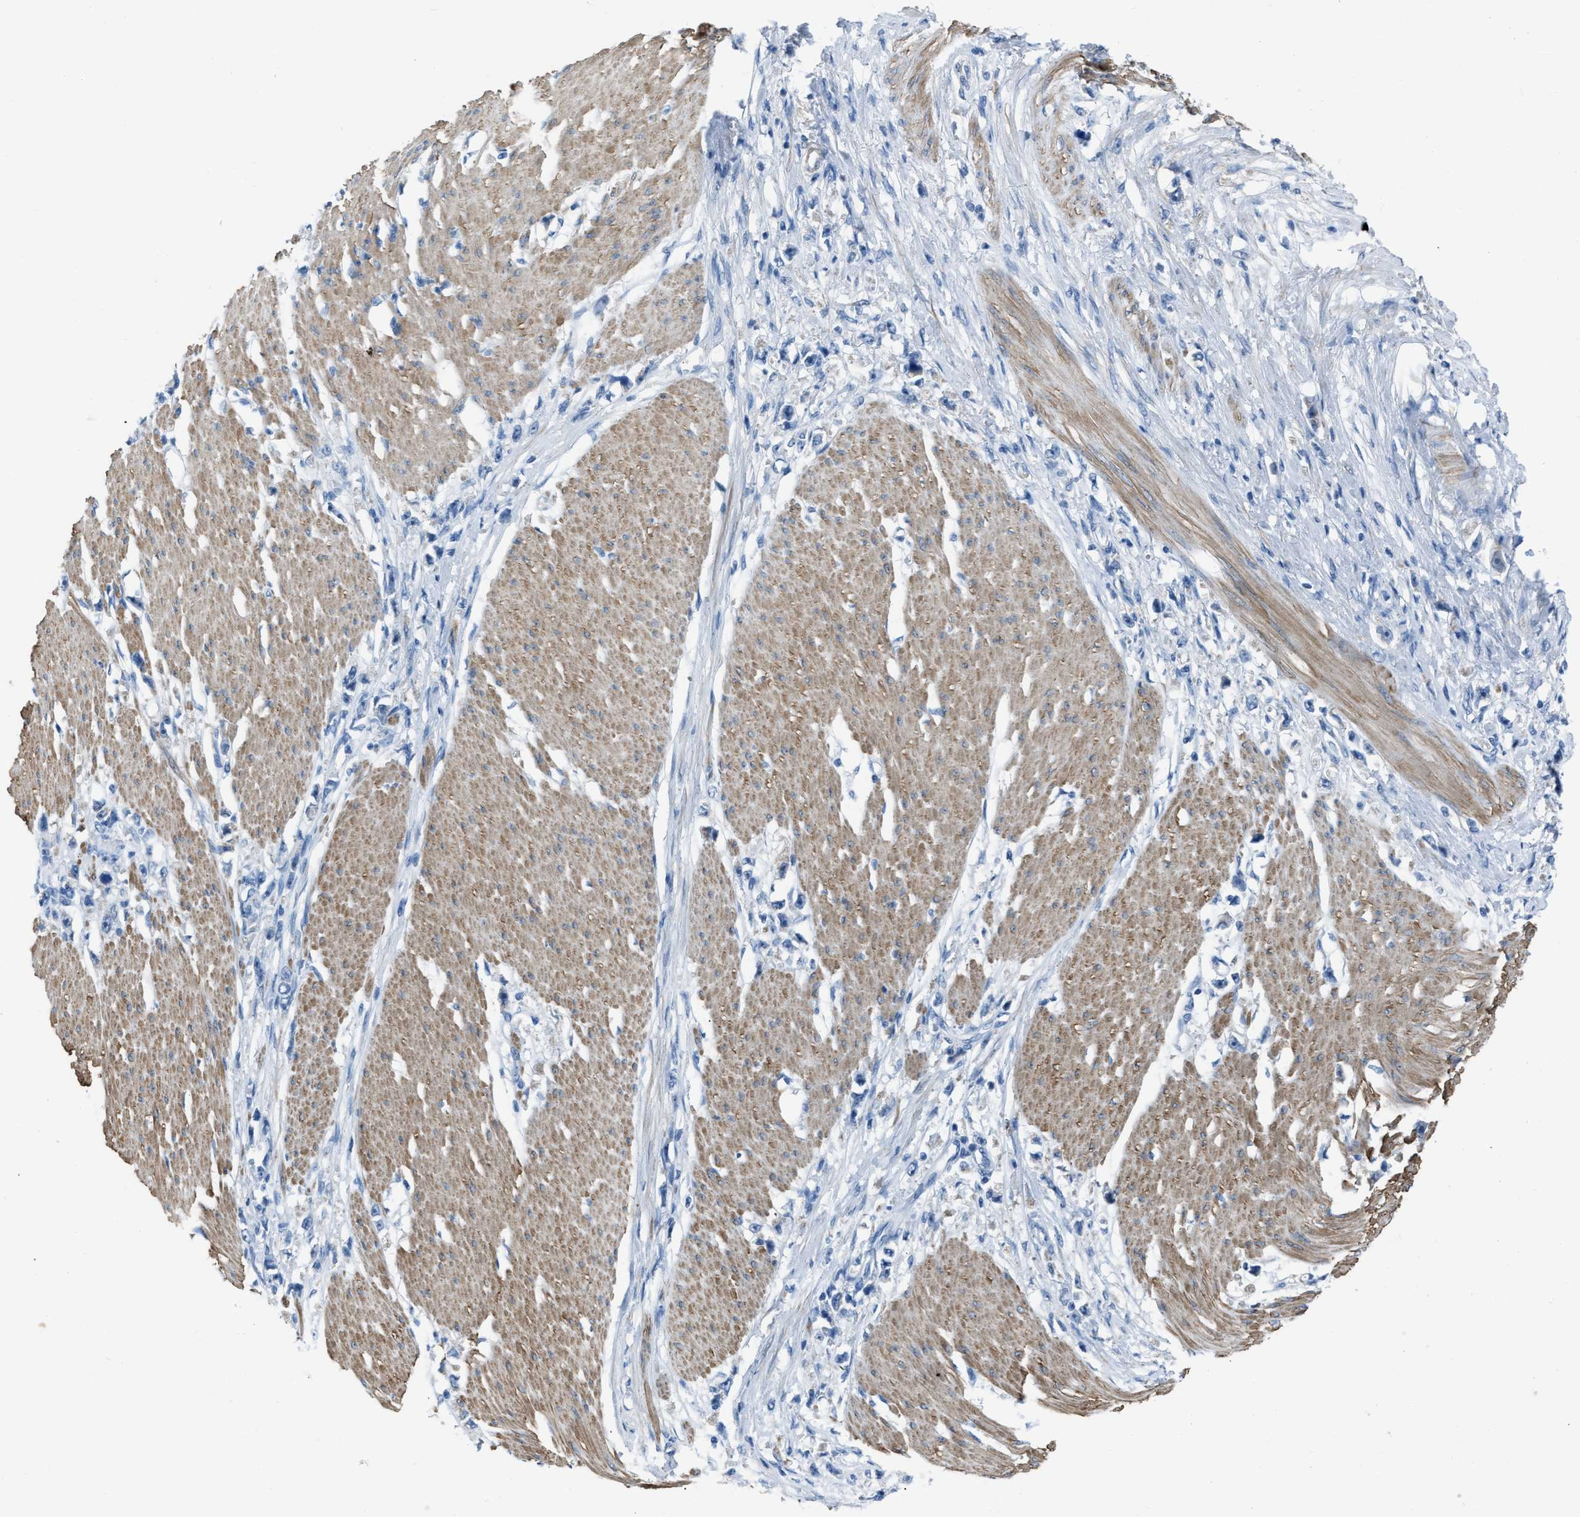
{"staining": {"intensity": "negative", "quantity": "none", "location": "none"}, "tissue": "stomach cancer", "cell_type": "Tumor cells", "image_type": "cancer", "snomed": [{"axis": "morphology", "description": "Adenocarcinoma, NOS"}, {"axis": "topography", "description": "Stomach"}], "caption": "An image of human adenocarcinoma (stomach) is negative for staining in tumor cells.", "gene": "SPATC1L", "patient": {"sex": "female", "age": 59}}